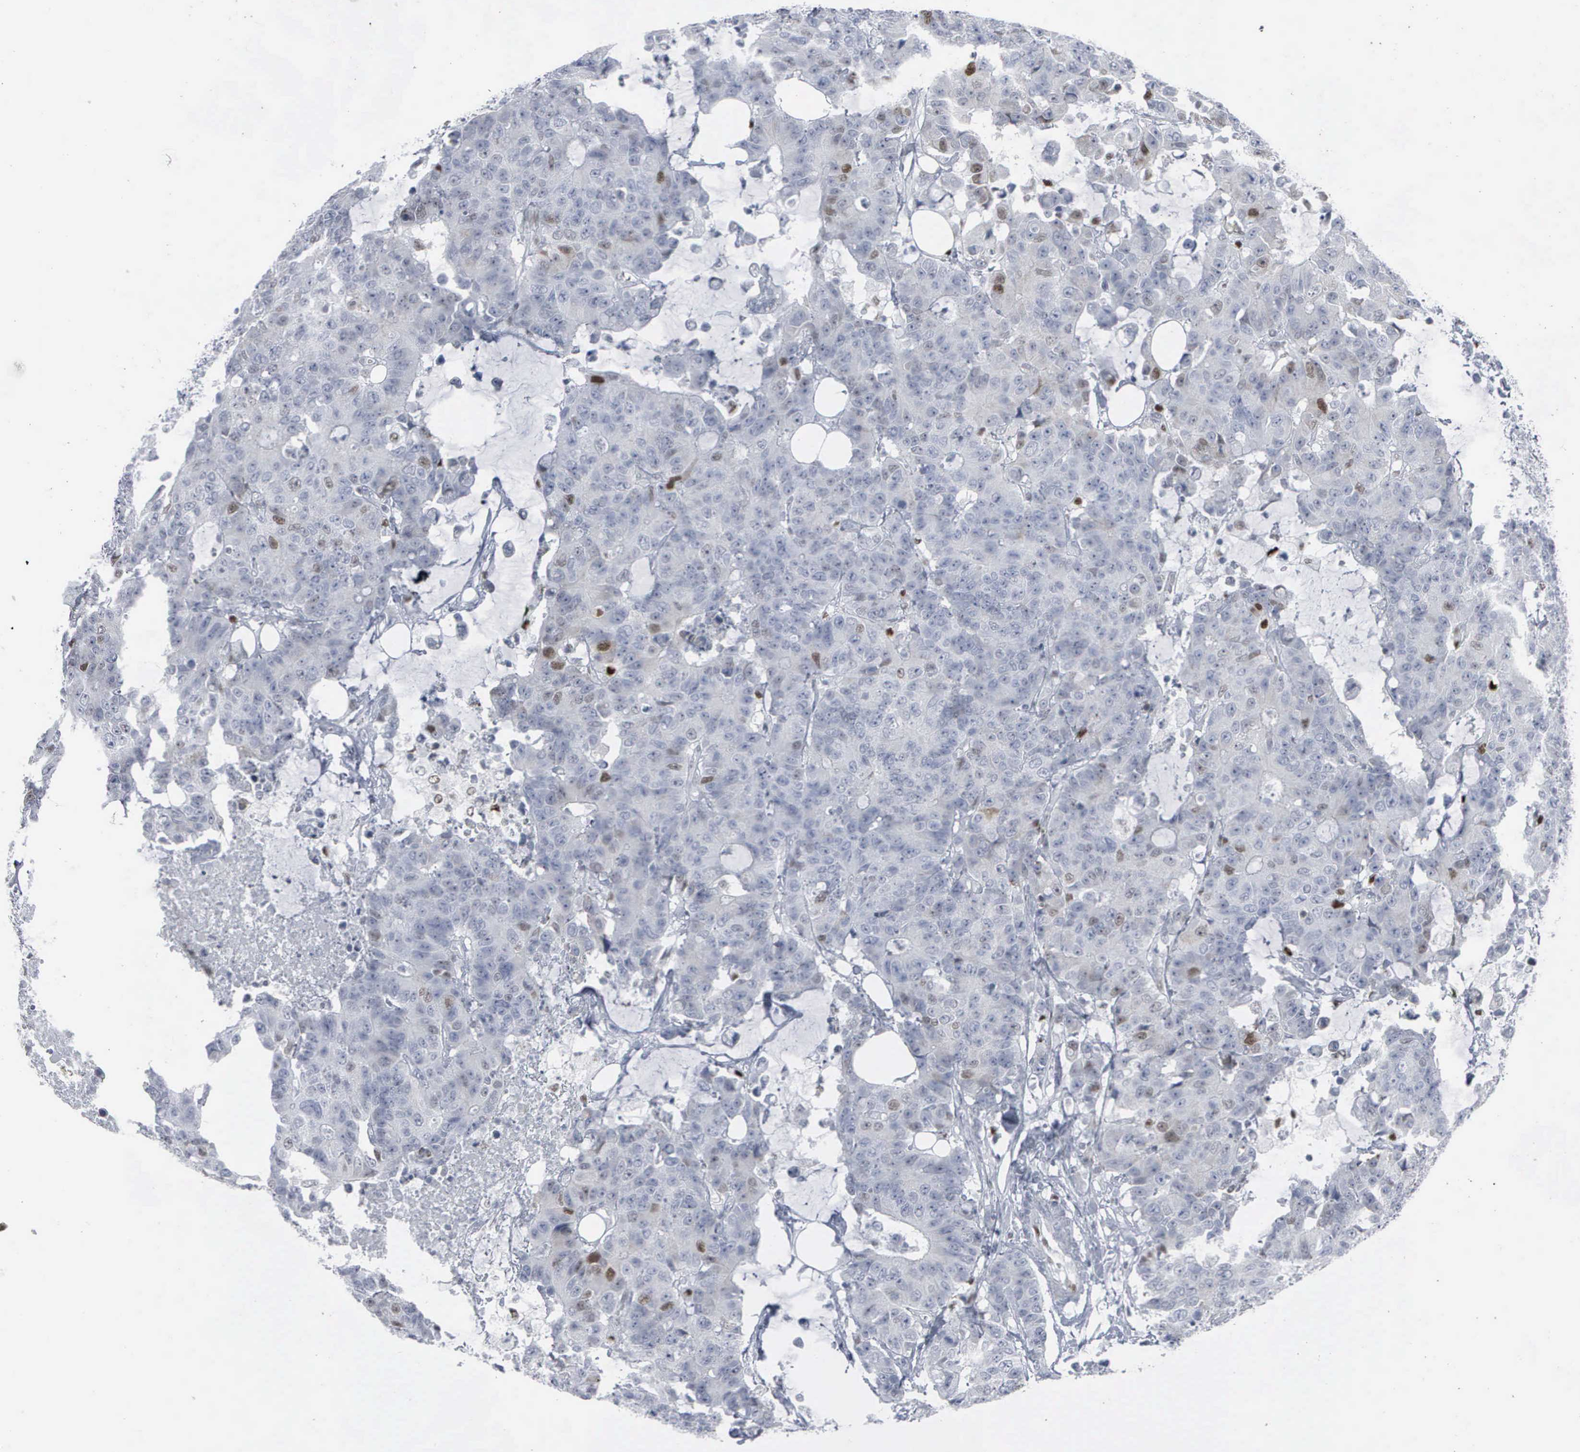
{"staining": {"intensity": "weak", "quantity": "<25%", "location": "cytoplasmic/membranous,nuclear"}, "tissue": "colorectal cancer", "cell_type": "Tumor cells", "image_type": "cancer", "snomed": [{"axis": "morphology", "description": "Adenocarcinoma, NOS"}, {"axis": "topography", "description": "Colon"}], "caption": "Colorectal cancer (adenocarcinoma) stained for a protein using immunohistochemistry (IHC) reveals no expression tumor cells.", "gene": "CCND3", "patient": {"sex": "female", "age": 86}}